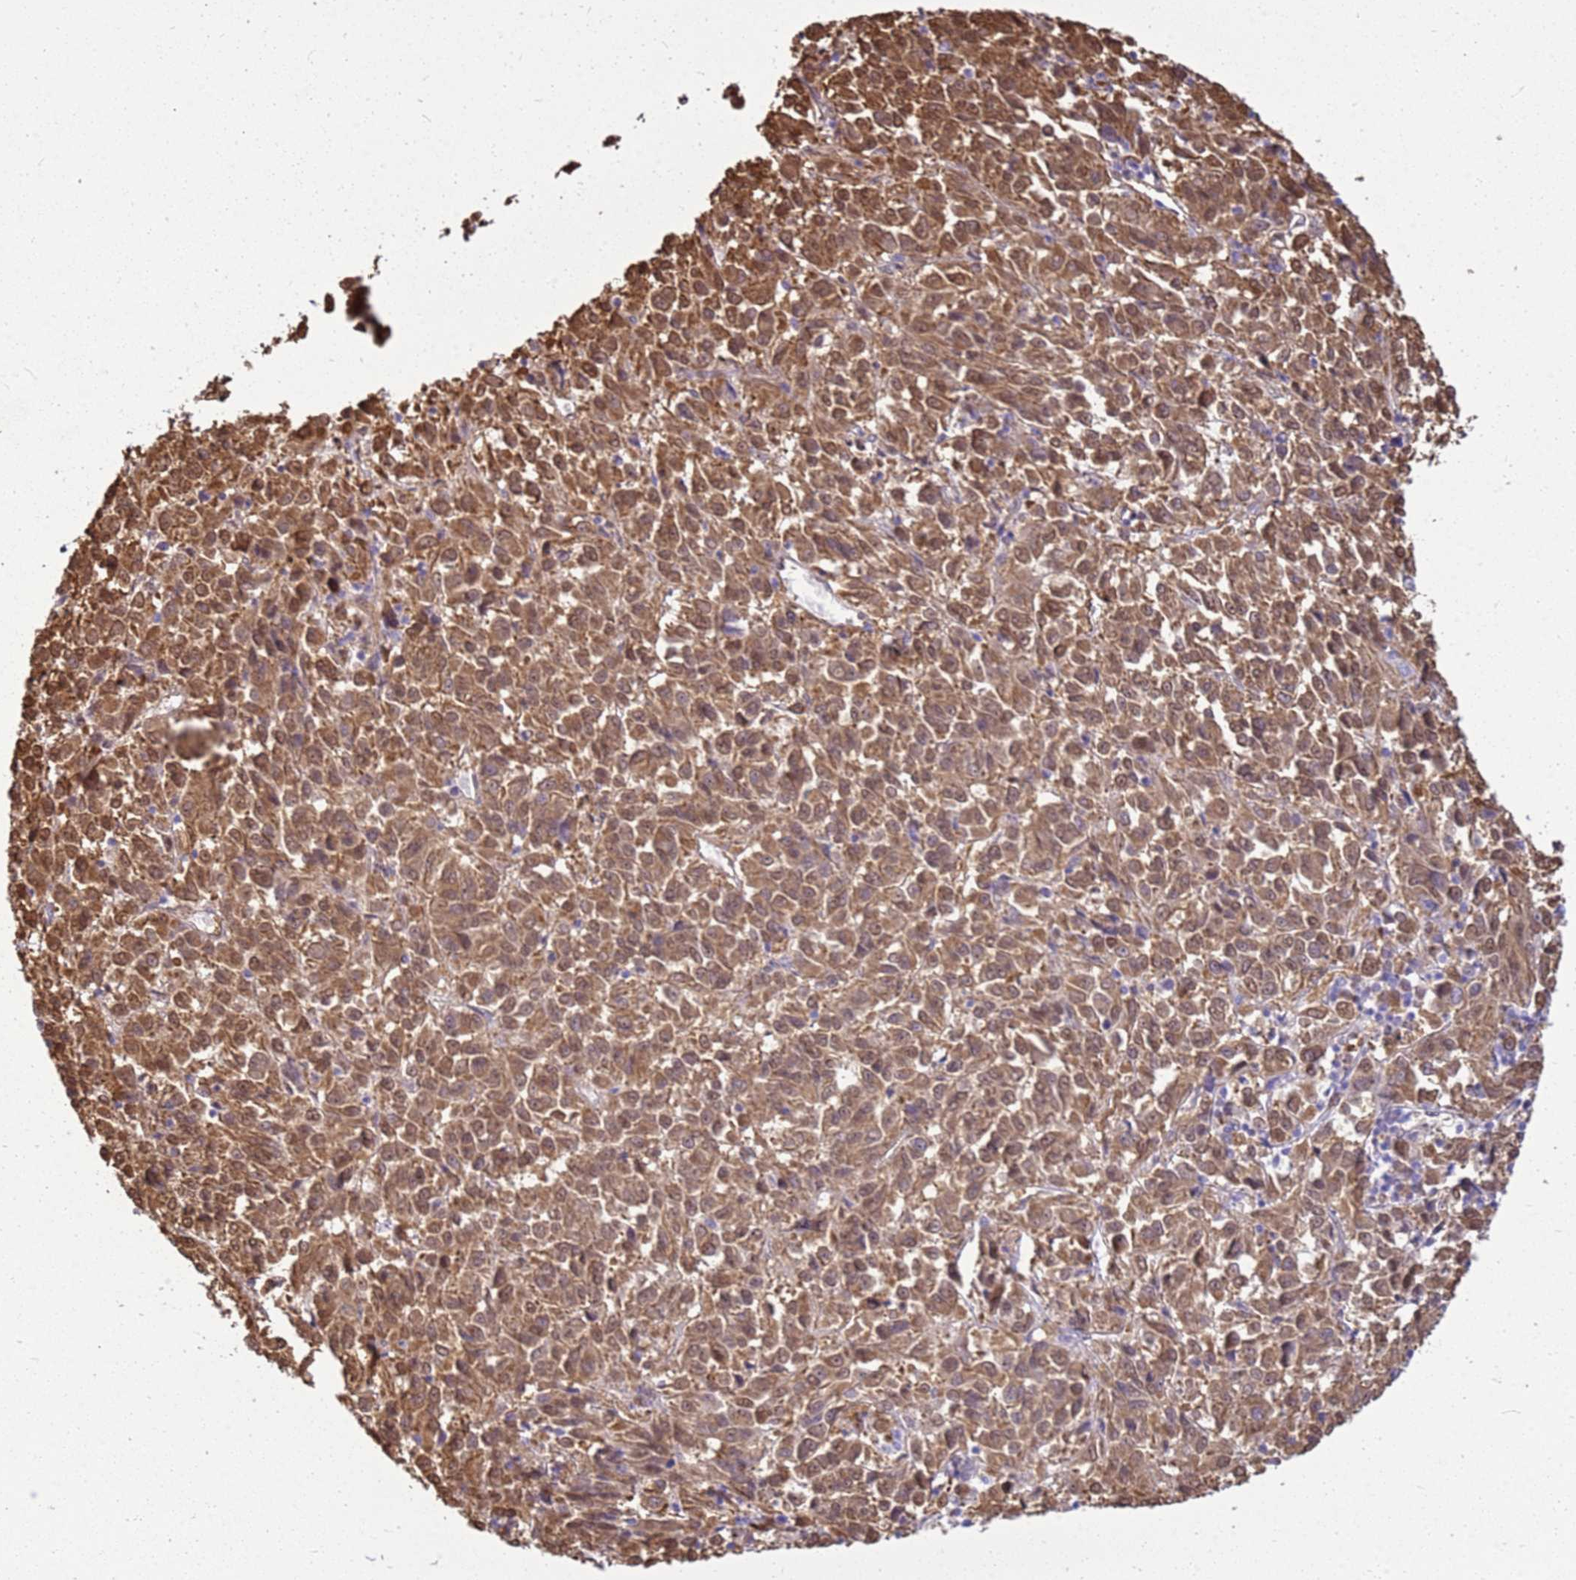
{"staining": {"intensity": "moderate", "quantity": ">75%", "location": "cytoplasmic/membranous"}, "tissue": "melanoma", "cell_type": "Tumor cells", "image_type": "cancer", "snomed": [{"axis": "morphology", "description": "Malignant melanoma, Metastatic site"}, {"axis": "topography", "description": "Lung"}], "caption": "There is medium levels of moderate cytoplasmic/membranous staining in tumor cells of malignant melanoma (metastatic site), as demonstrated by immunohistochemical staining (brown color).", "gene": "YWHAE", "patient": {"sex": "male", "age": 64}}